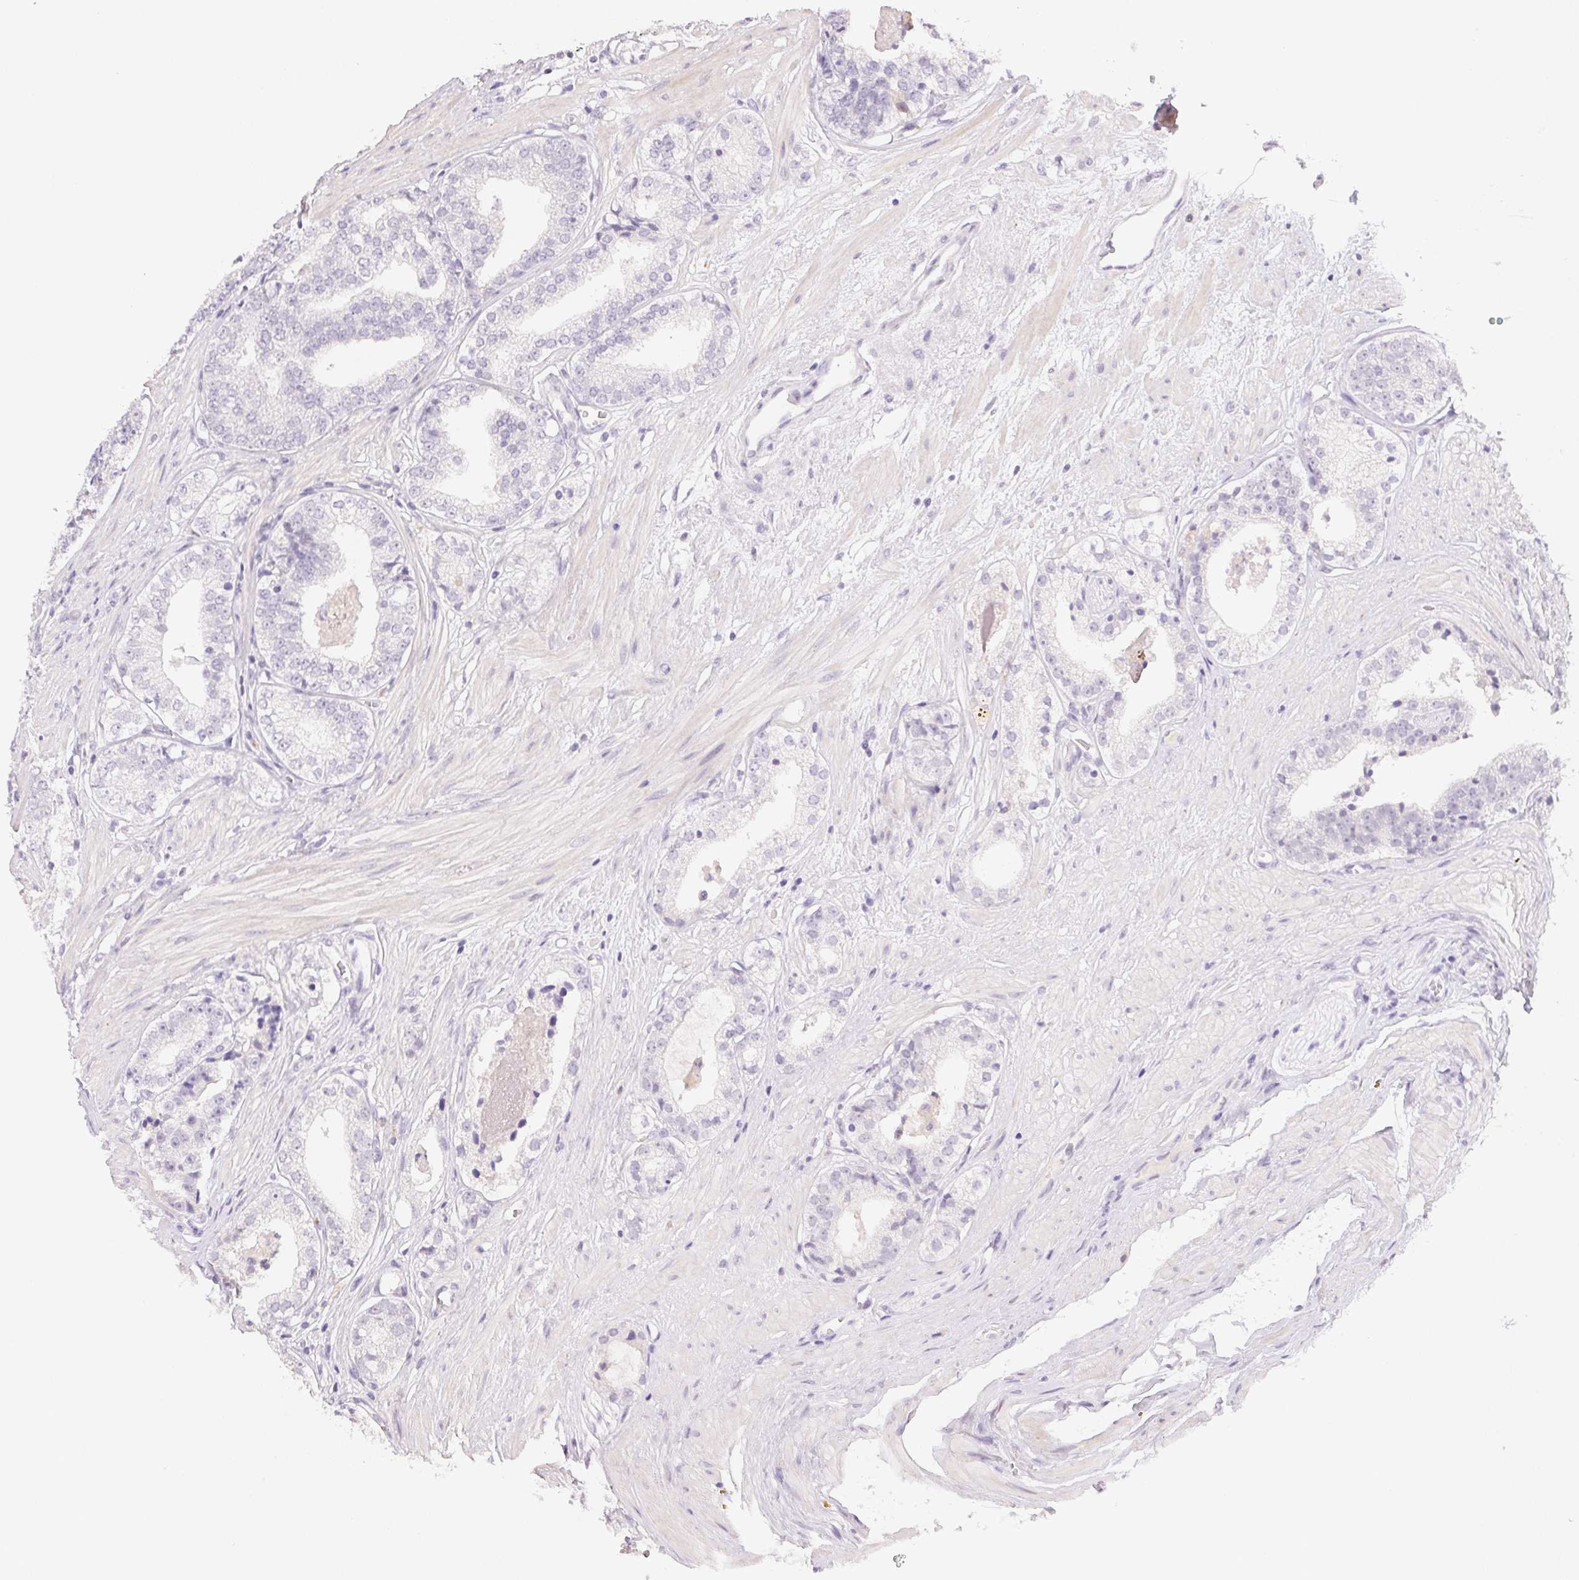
{"staining": {"intensity": "negative", "quantity": "none", "location": "none"}, "tissue": "prostate cancer", "cell_type": "Tumor cells", "image_type": "cancer", "snomed": [{"axis": "morphology", "description": "Adenocarcinoma, Low grade"}, {"axis": "topography", "description": "Prostate"}], "caption": "The immunohistochemistry (IHC) image has no significant staining in tumor cells of prostate adenocarcinoma (low-grade) tissue.", "gene": "BPIFB2", "patient": {"sex": "male", "age": 60}}